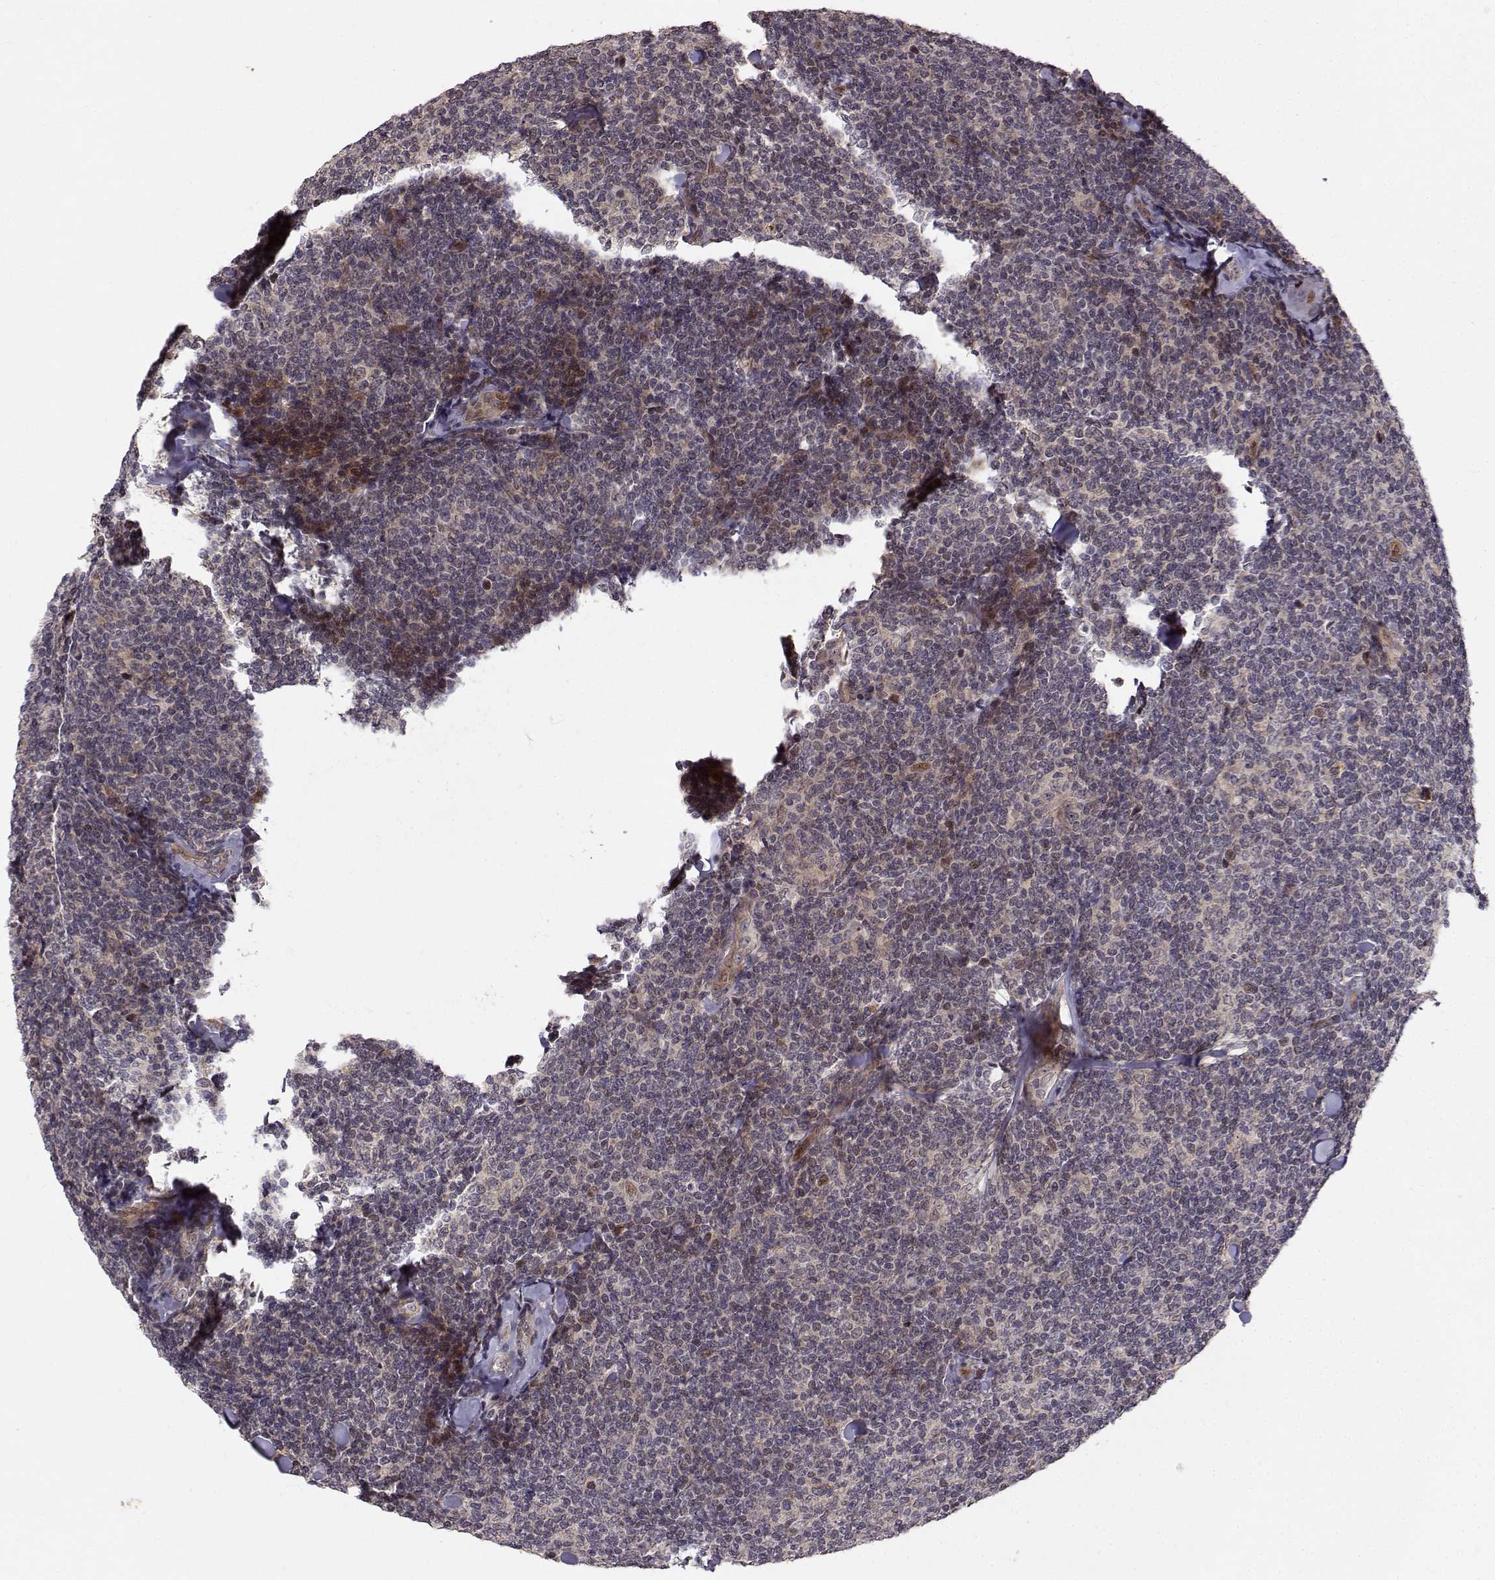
{"staining": {"intensity": "negative", "quantity": "none", "location": "none"}, "tissue": "lymphoma", "cell_type": "Tumor cells", "image_type": "cancer", "snomed": [{"axis": "morphology", "description": "Malignant lymphoma, non-Hodgkin's type, Low grade"}, {"axis": "topography", "description": "Lymph node"}], "caption": "Immunohistochemical staining of lymphoma reveals no significant expression in tumor cells.", "gene": "APC", "patient": {"sex": "female", "age": 56}}